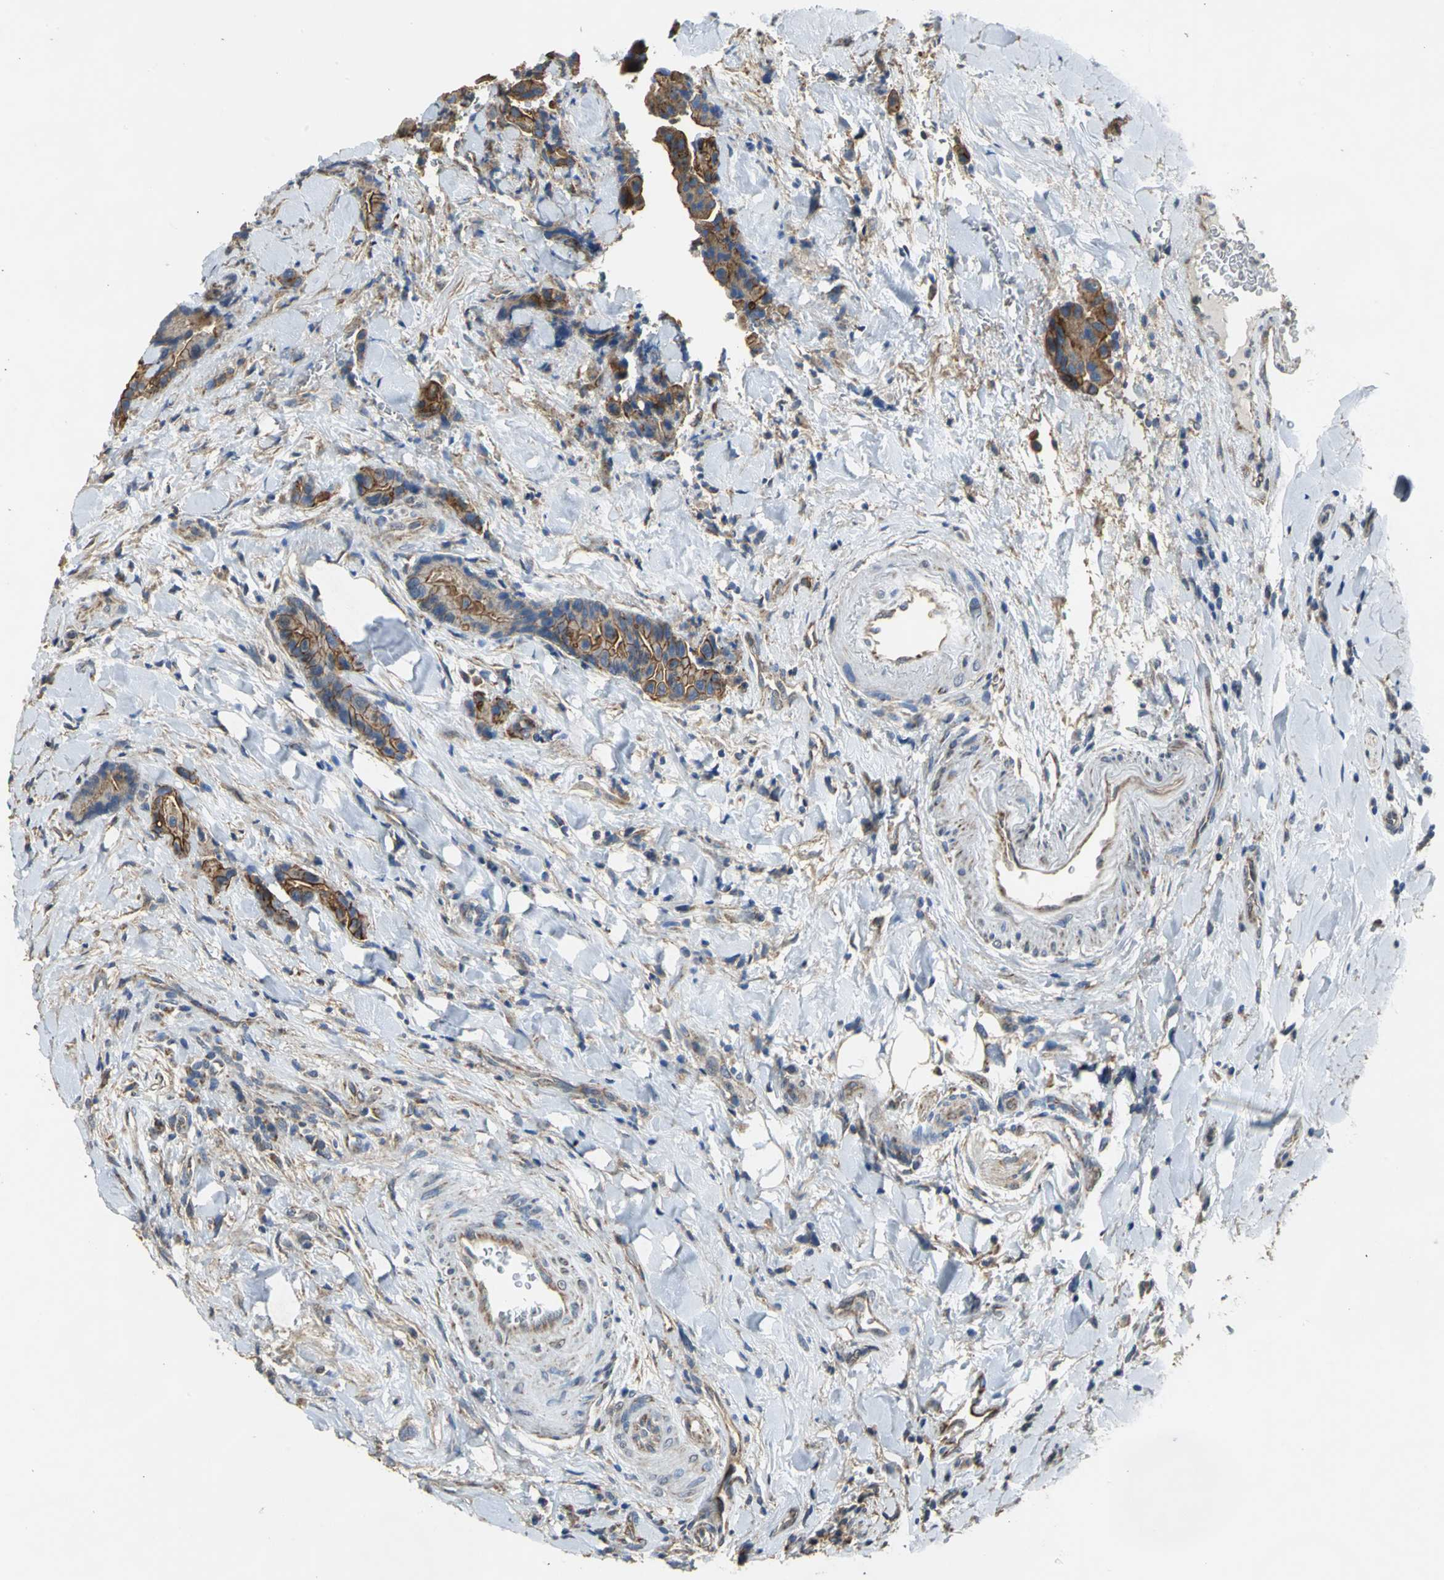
{"staining": {"intensity": "strong", "quantity": ">75%", "location": "cytoplasmic/membranous"}, "tissue": "colorectal cancer", "cell_type": "Tumor cells", "image_type": "cancer", "snomed": [{"axis": "morphology", "description": "Normal tissue, NOS"}, {"axis": "morphology", "description": "Adenocarcinoma, NOS"}, {"axis": "topography", "description": "Colon"}], "caption": "A micrograph of human colorectal adenocarcinoma stained for a protein reveals strong cytoplasmic/membranous brown staining in tumor cells. (Stains: DAB (3,3'-diaminobenzidine) in brown, nuclei in blue, Microscopy: brightfield microscopy at high magnification).", "gene": "NDUFB5", "patient": {"sex": "male", "age": 82}}